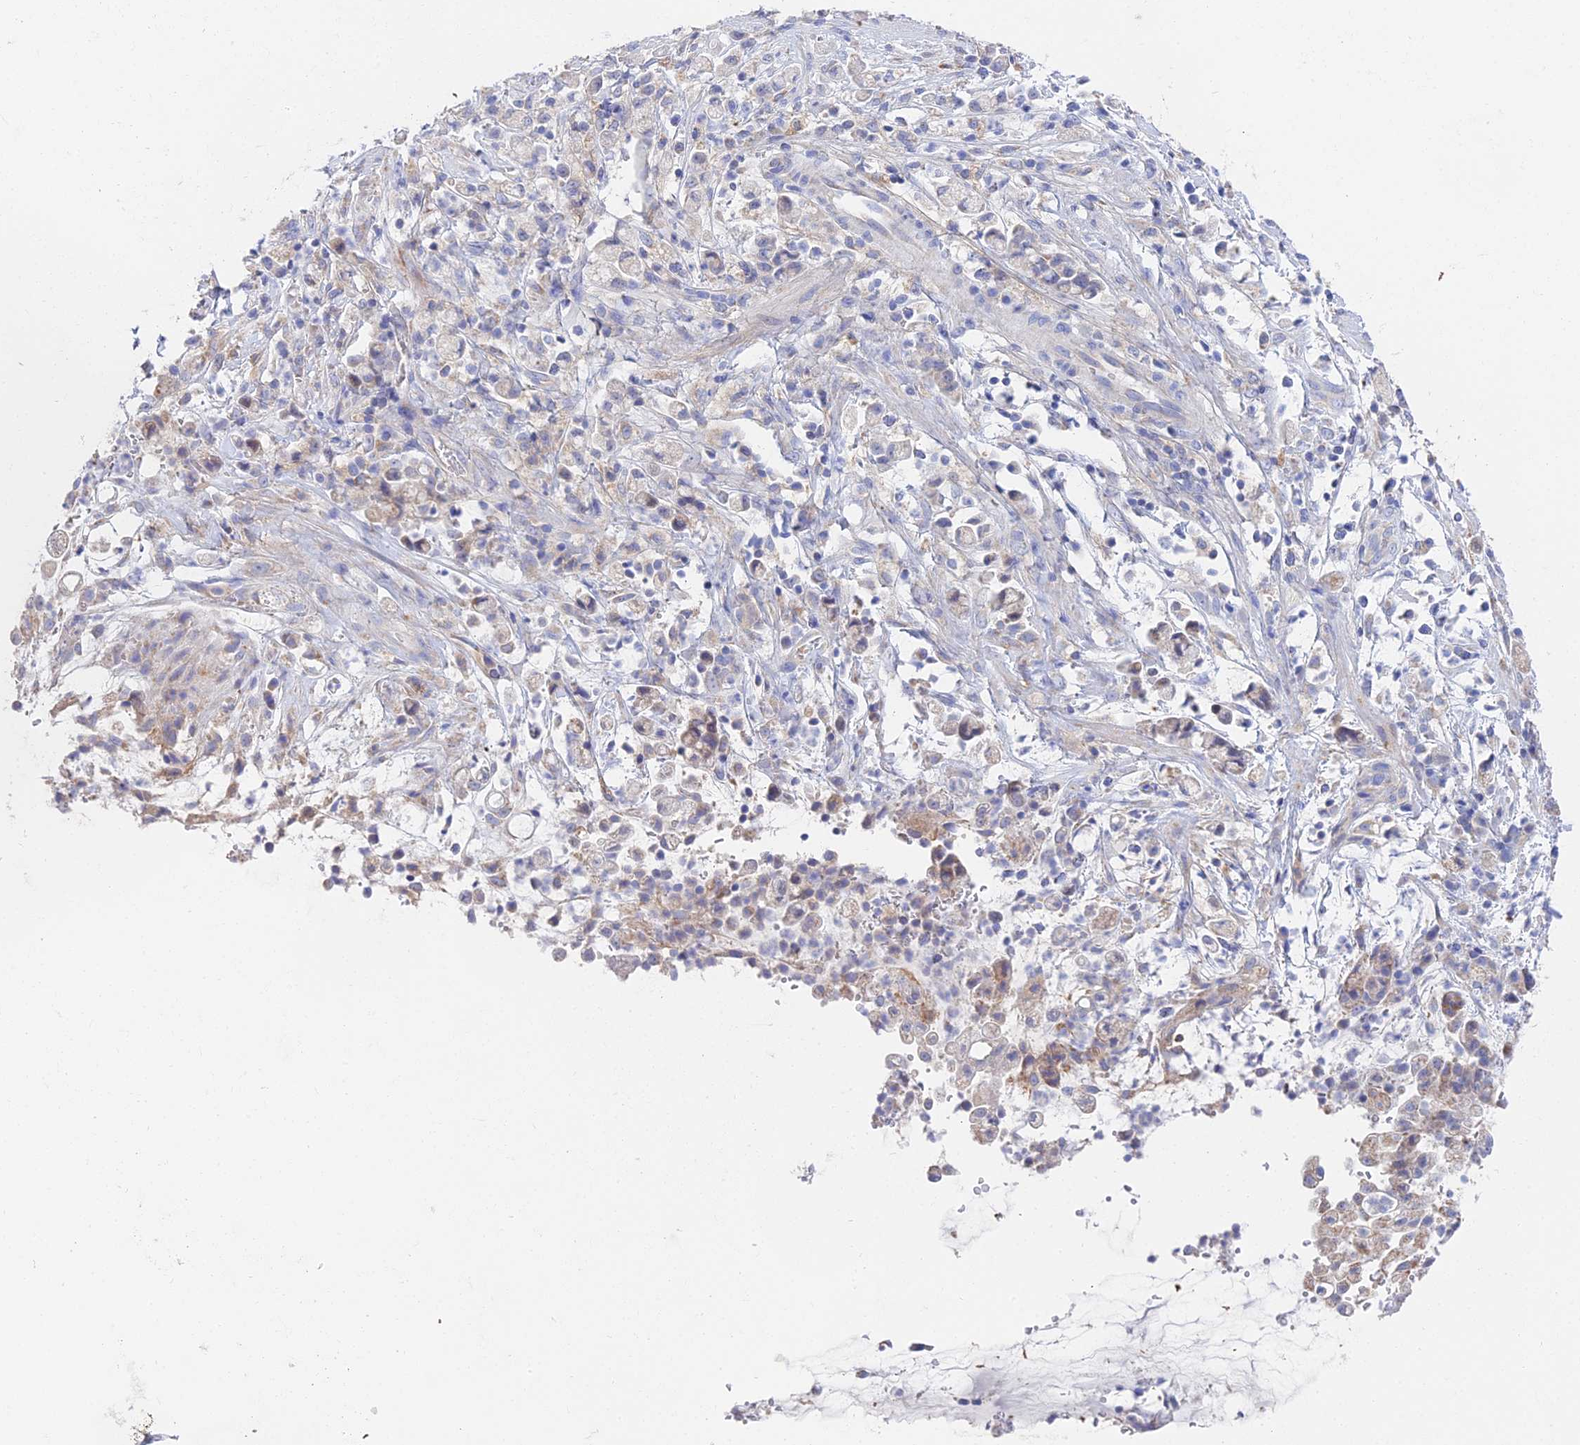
{"staining": {"intensity": "negative", "quantity": "none", "location": "none"}, "tissue": "stomach cancer", "cell_type": "Tumor cells", "image_type": "cancer", "snomed": [{"axis": "morphology", "description": "Adenocarcinoma, NOS"}, {"axis": "topography", "description": "Stomach"}], "caption": "High power microscopy histopathology image of an immunohistochemistry photomicrograph of stomach cancer (adenocarcinoma), revealing no significant positivity in tumor cells.", "gene": "PPP2R2C", "patient": {"sex": "female", "age": 60}}